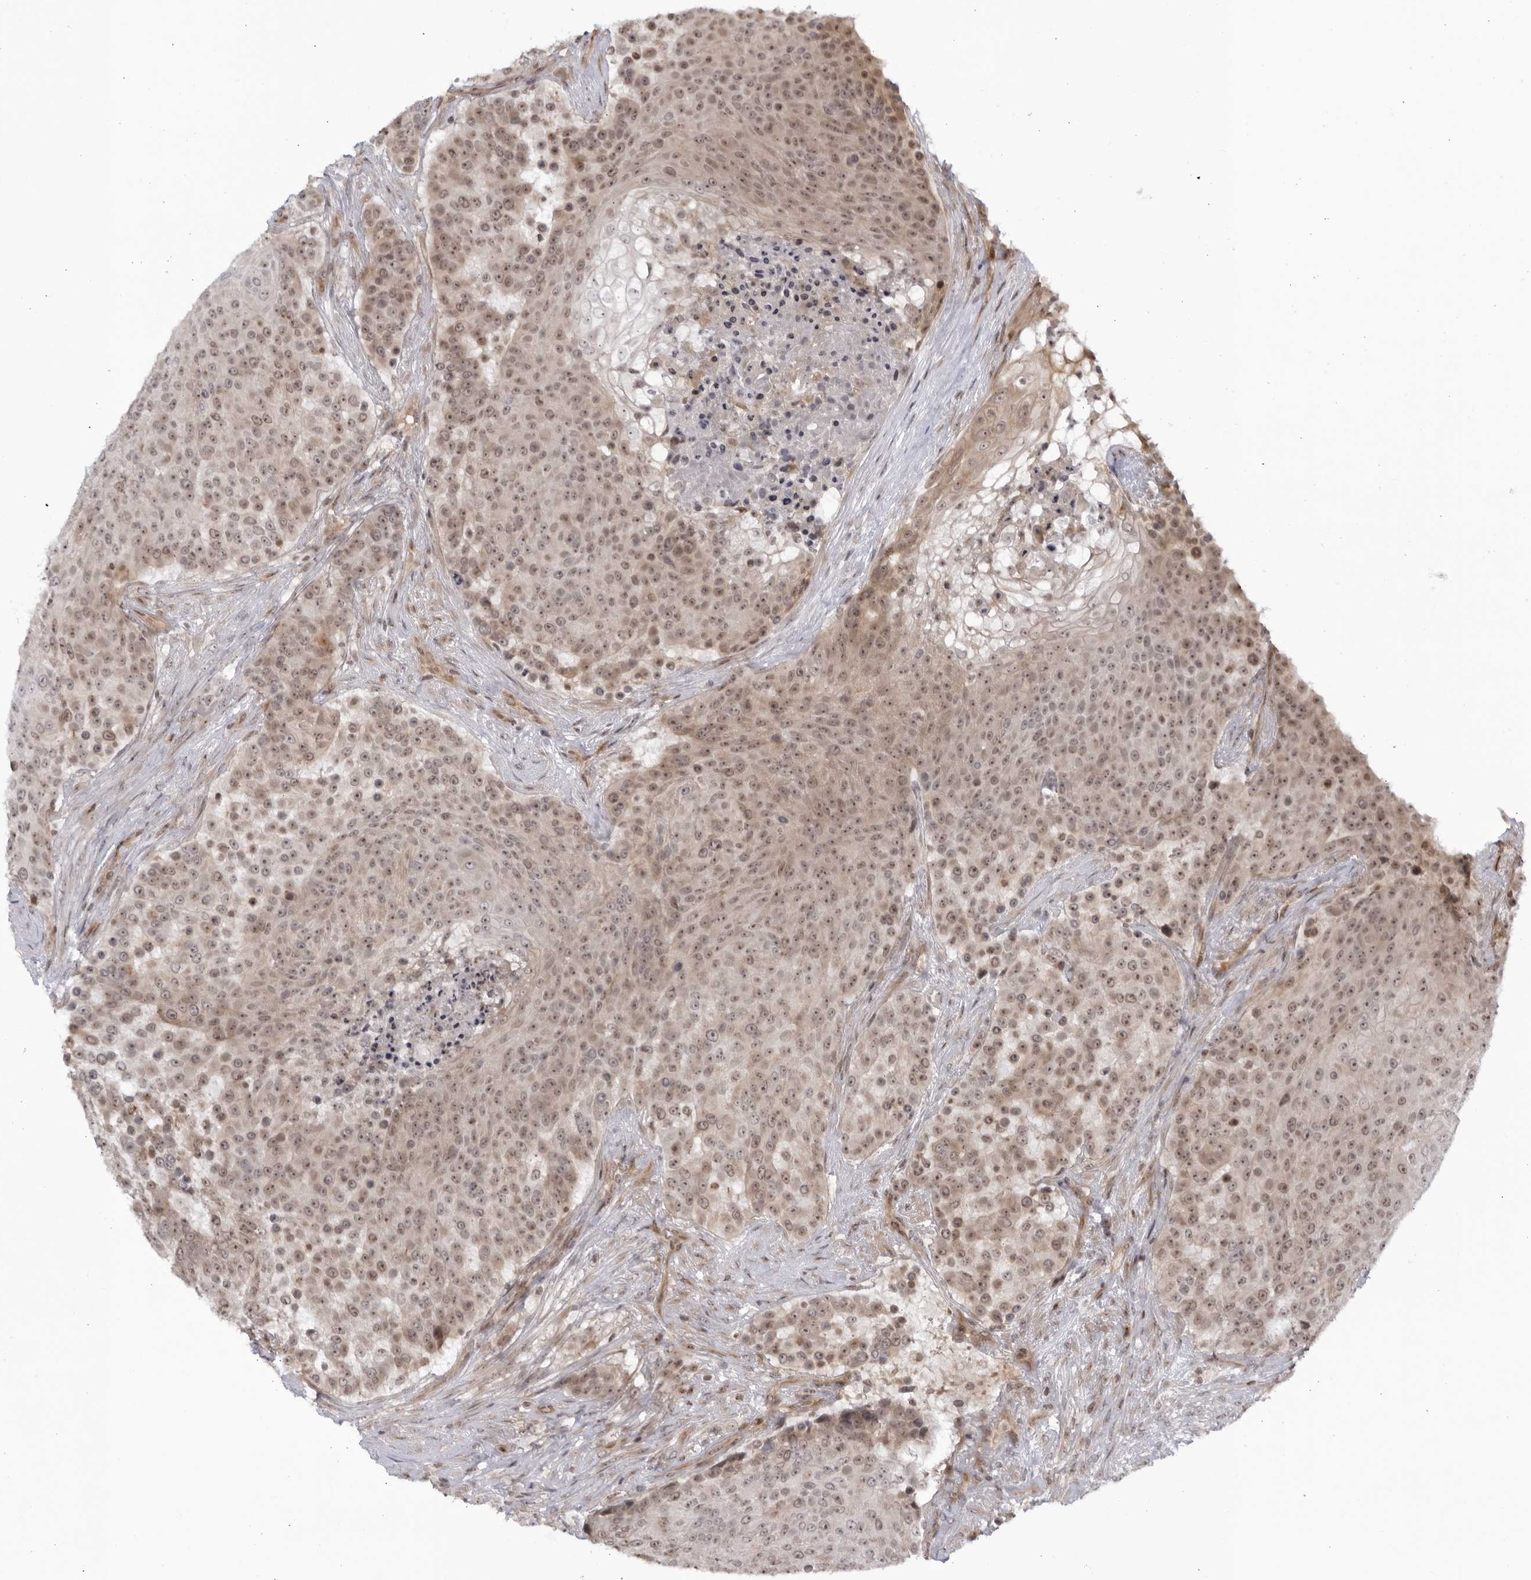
{"staining": {"intensity": "moderate", "quantity": ">75%", "location": "nuclear"}, "tissue": "urothelial cancer", "cell_type": "Tumor cells", "image_type": "cancer", "snomed": [{"axis": "morphology", "description": "Urothelial carcinoma, High grade"}, {"axis": "topography", "description": "Urinary bladder"}], "caption": "Immunohistochemical staining of urothelial cancer reveals medium levels of moderate nuclear protein expression in about >75% of tumor cells.", "gene": "CNBD1", "patient": {"sex": "female", "age": 63}}